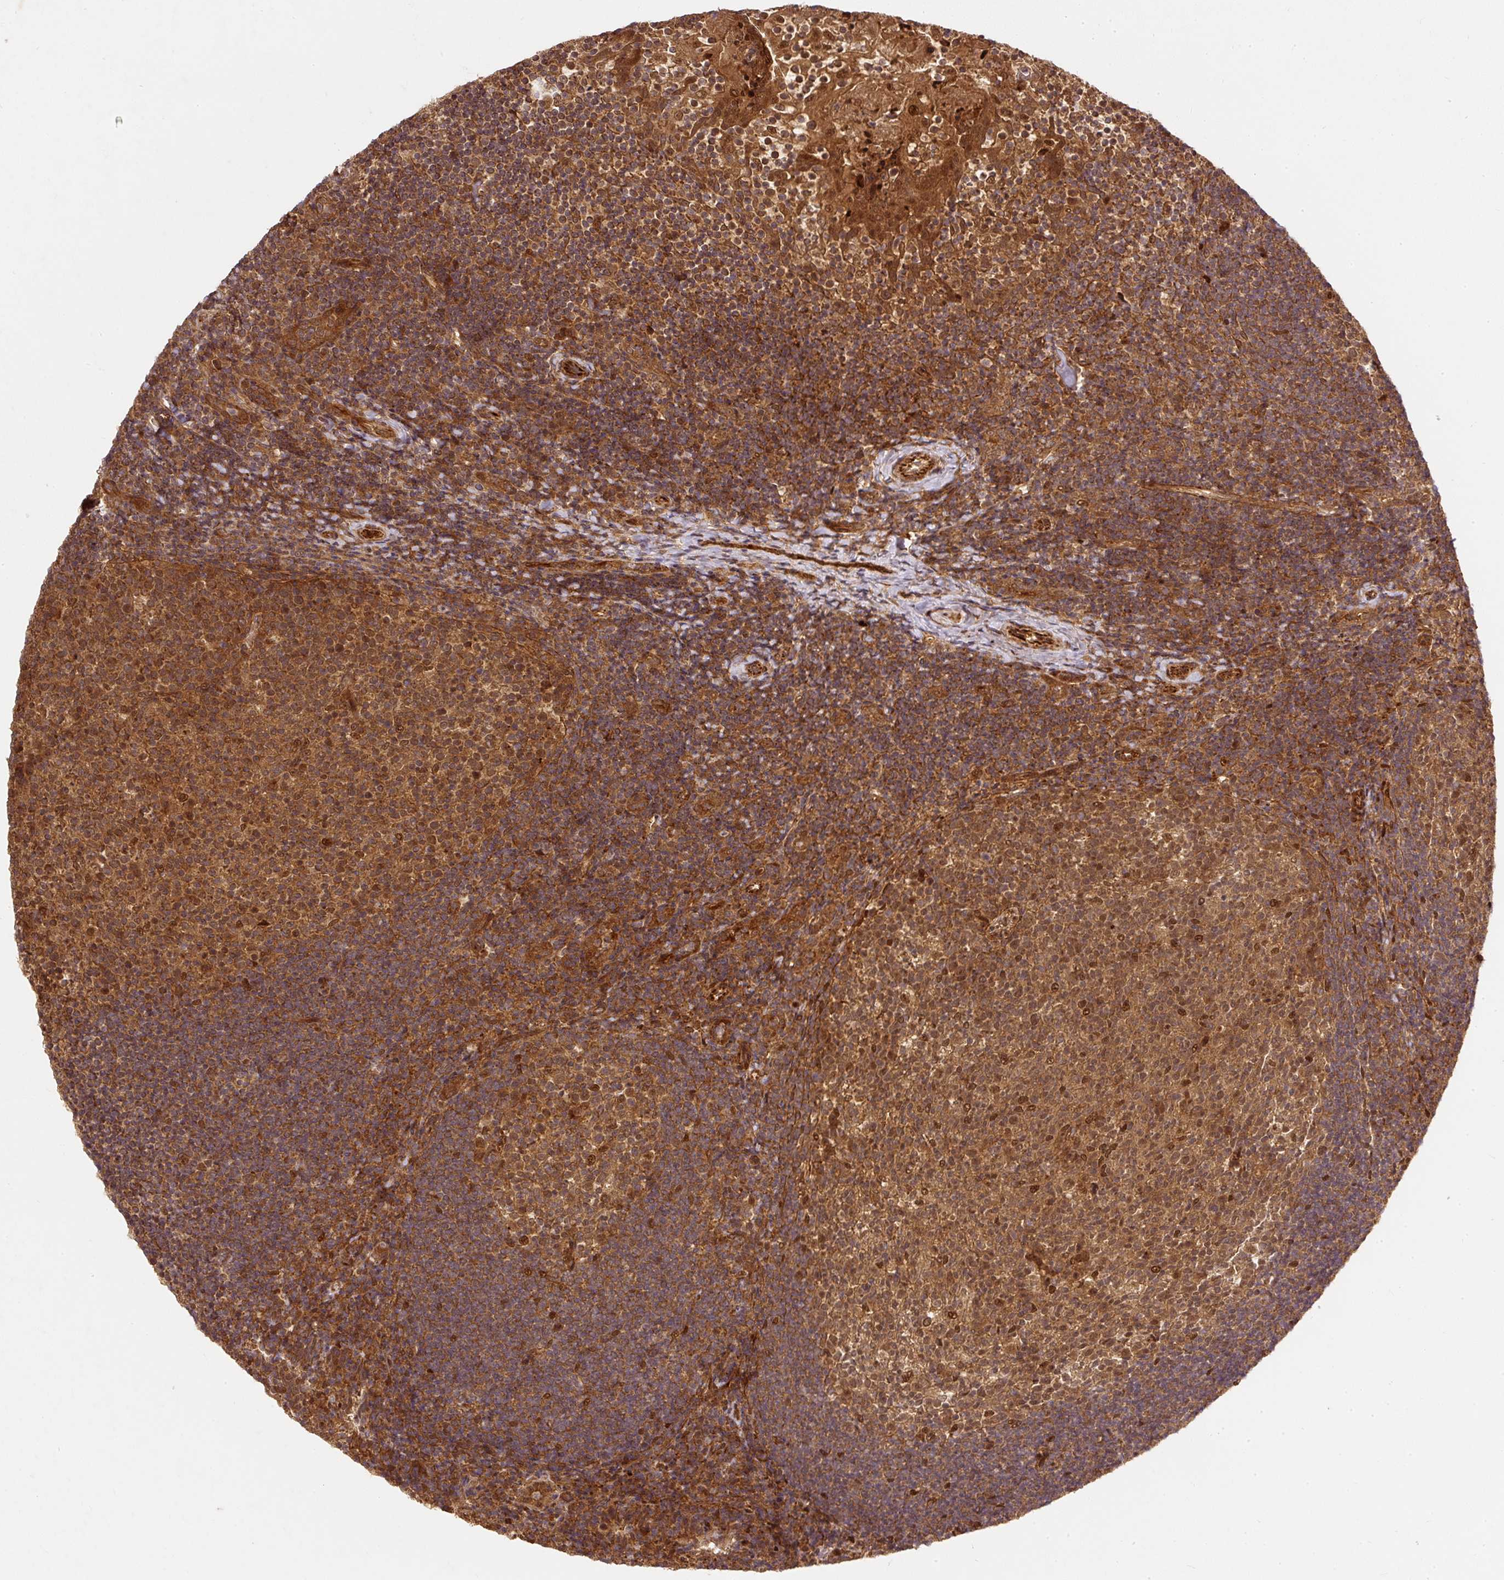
{"staining": {"intensity": "moderate", "quantity": ">75%", "location": "cytoplasmic/membranous,nuclear"}, "tissue": "tonsil", "cell_type": "Germinal center cells", "image_type": "normal", "snomed": [{"axis": "morphology", "description": "Normal tissue, NOS"}, {"axis": "topography", "description": "Tonsil"}], "caption": "Germinal center cells demonstrate medium levels of moderate cytoplasmic/membranous,nuclear staining in about >75% of cells in unremarkable human tonsil.", "gene": "PSMD1", "patient": {"sex": "female", "age": 10}}